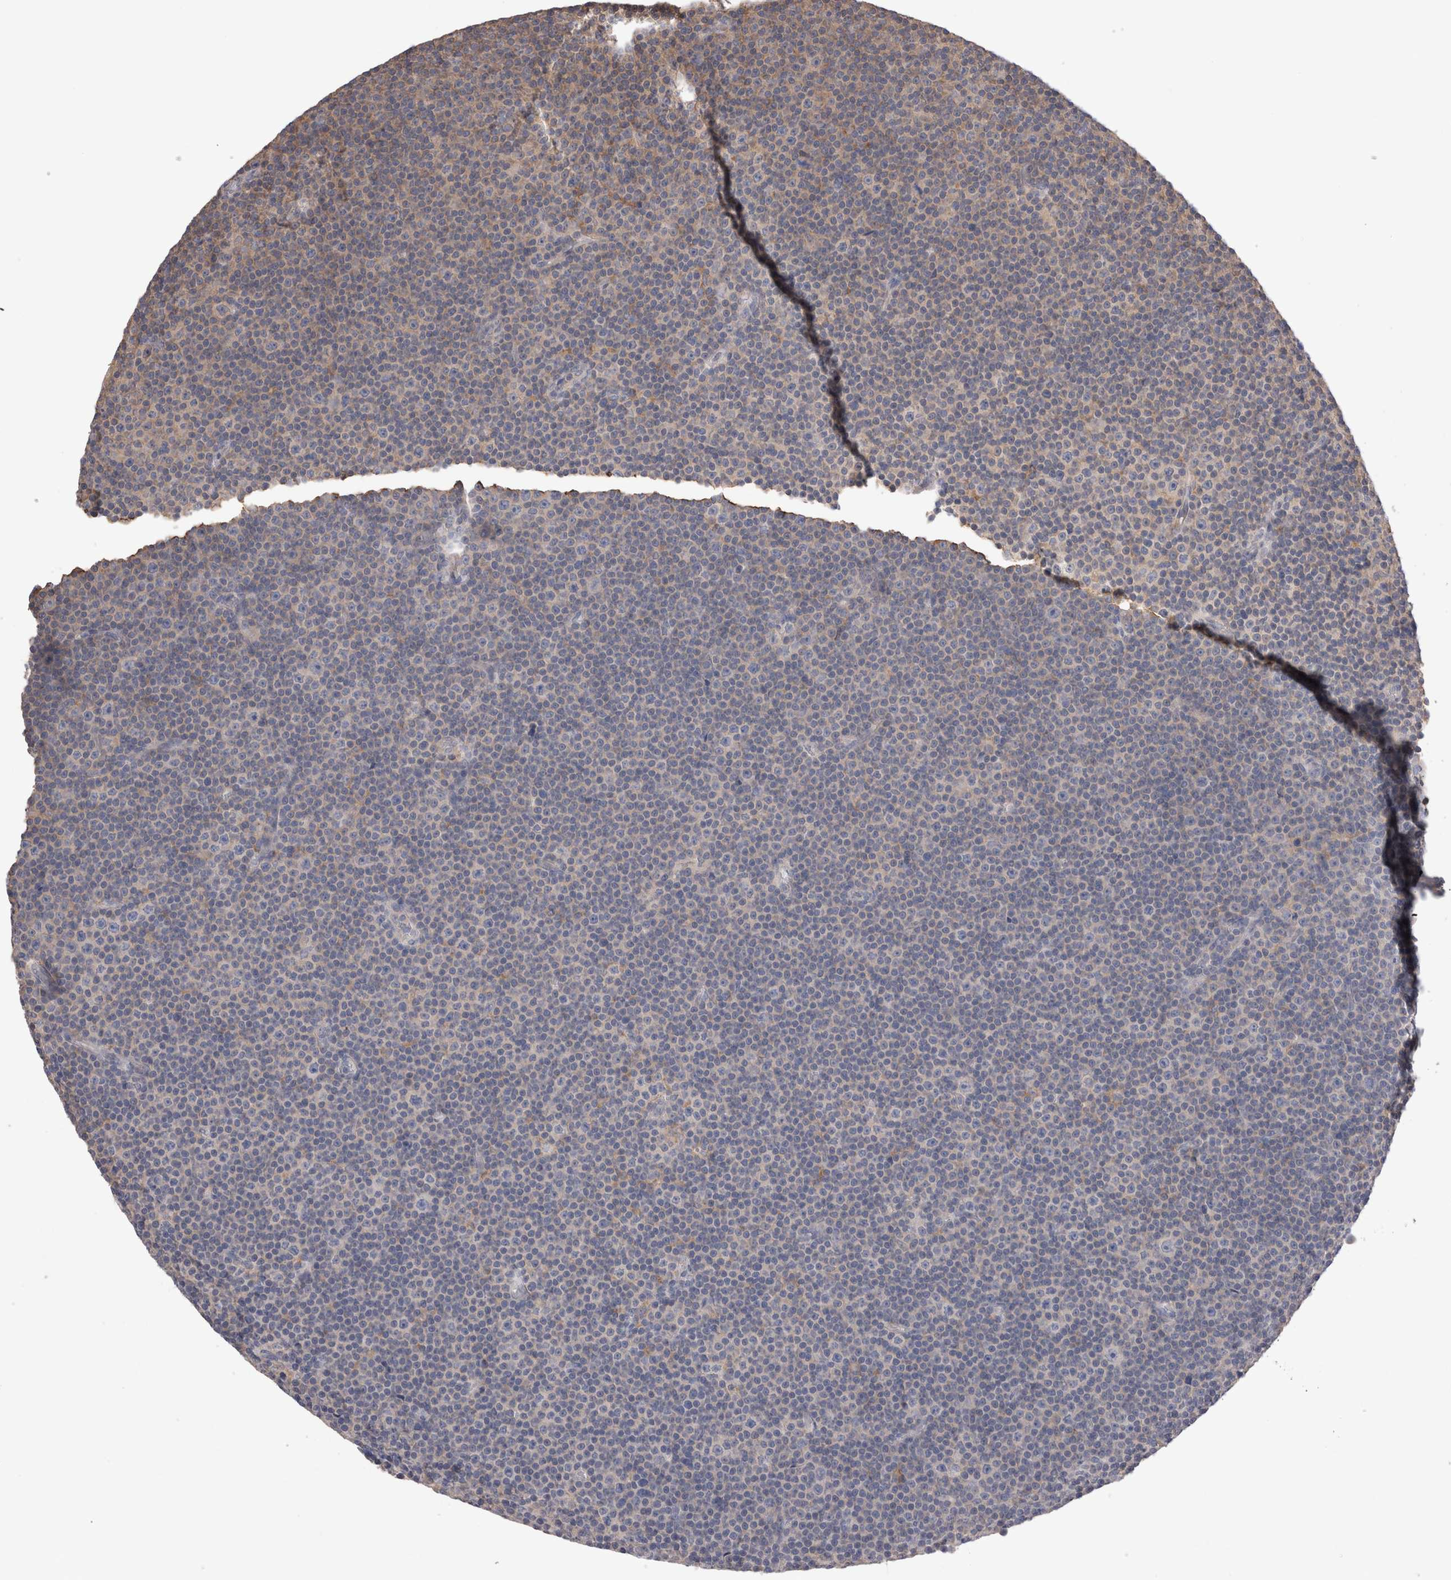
{"staining": {"intensity": "negative", "quantity": "none", "location": "none"}, "tissue": "lymphoma", "cell_type": "Tumor cells", "image_type": "cancer", "snomed": [{"axis": "morphology", "description": "Malignant lymphoma, non-Hodgkin's type, Low grade"}, {"axis": "topography", "description": "Lymph node"}], "caption": "Malignant lymphoma, non-Hodgkin's type (low-grade) was stained to show a protein in brown. There is no significant expression in tumor cells.", "gene": "OTOR", "patient": {"sex": "female", "age": 67}}